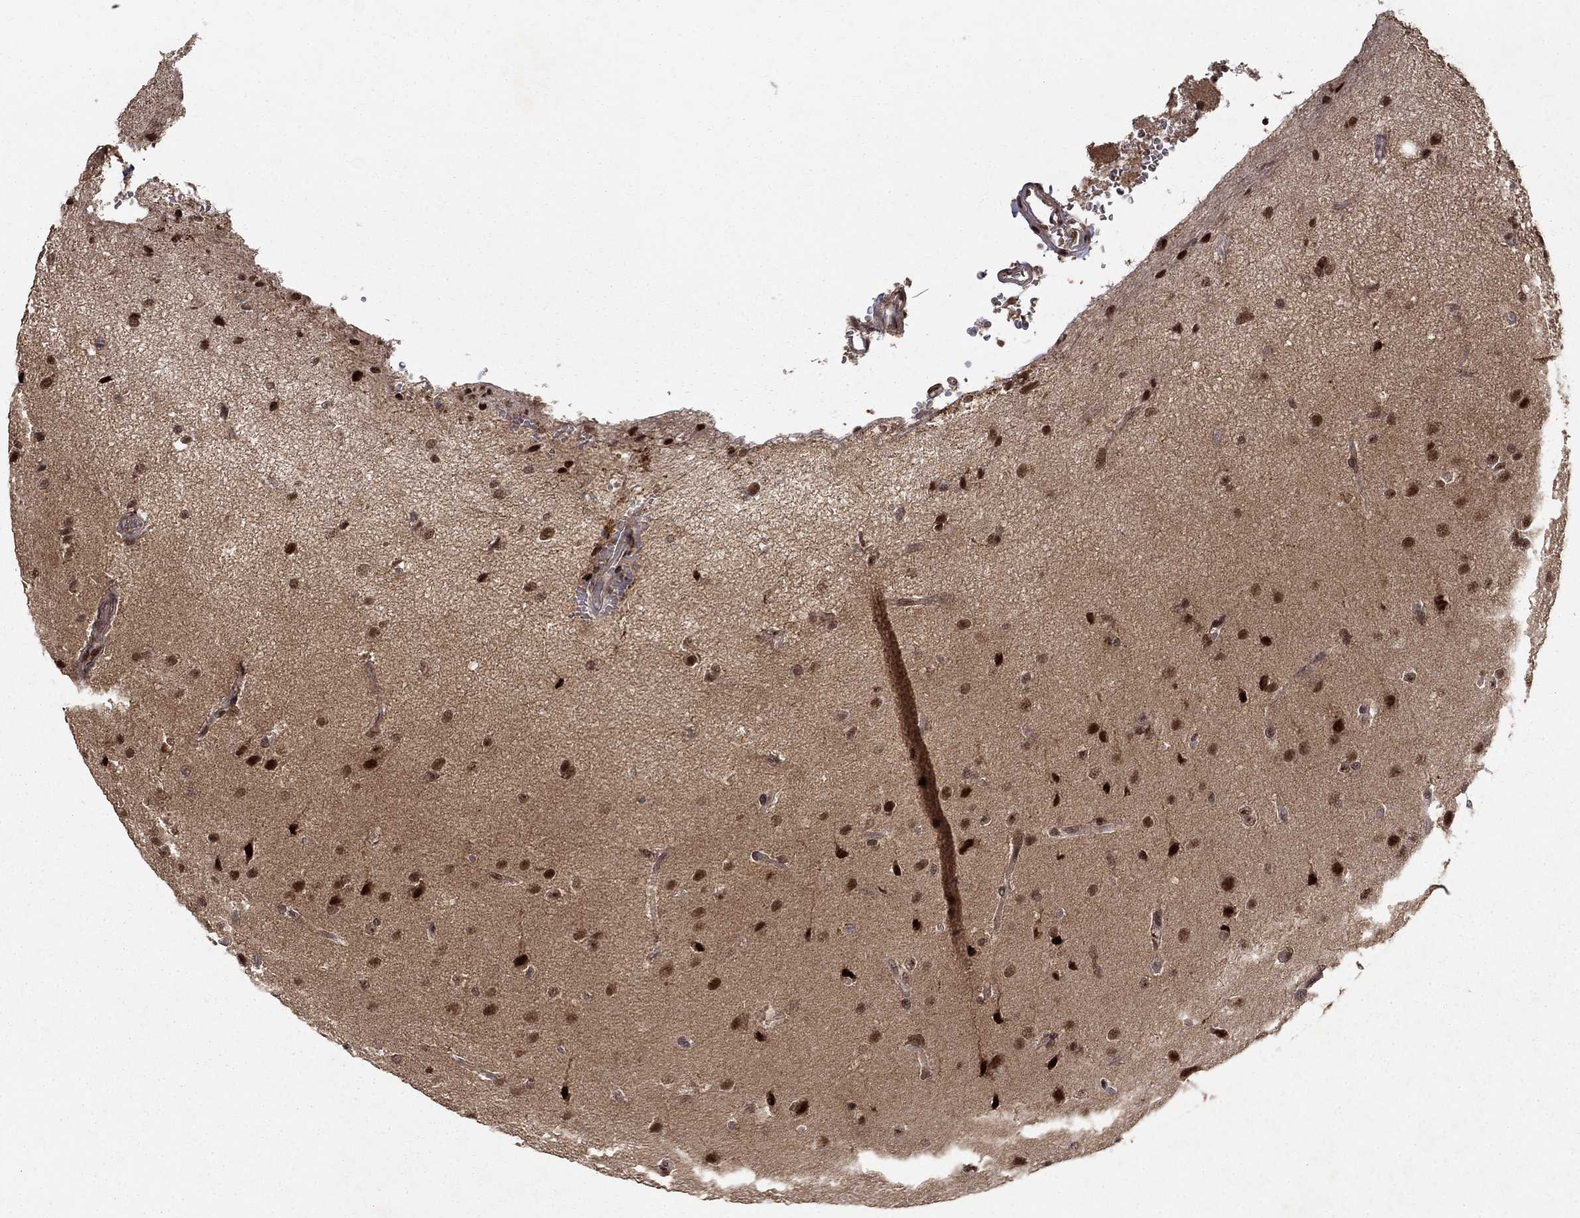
{"staining": {"intensity": "strong", "quantity": ">75%", "location": "nuclear"}, "tissue": "glioma", "cell_type": "Tumor cells", "image_type": "cancer", "snomed": [{"axis": "morphology", "description": "Glioma, malignant, High grade"}, {"axis": "topography", "description": "Brain"}], "caption": "This image exhibits IHC staining of human high-grade glioma (malignant), with high strong nuclear expression in about >75% of tumor cells.", "gene": "CDCA7L", "patient": {"sex": "male", "age": 68}}